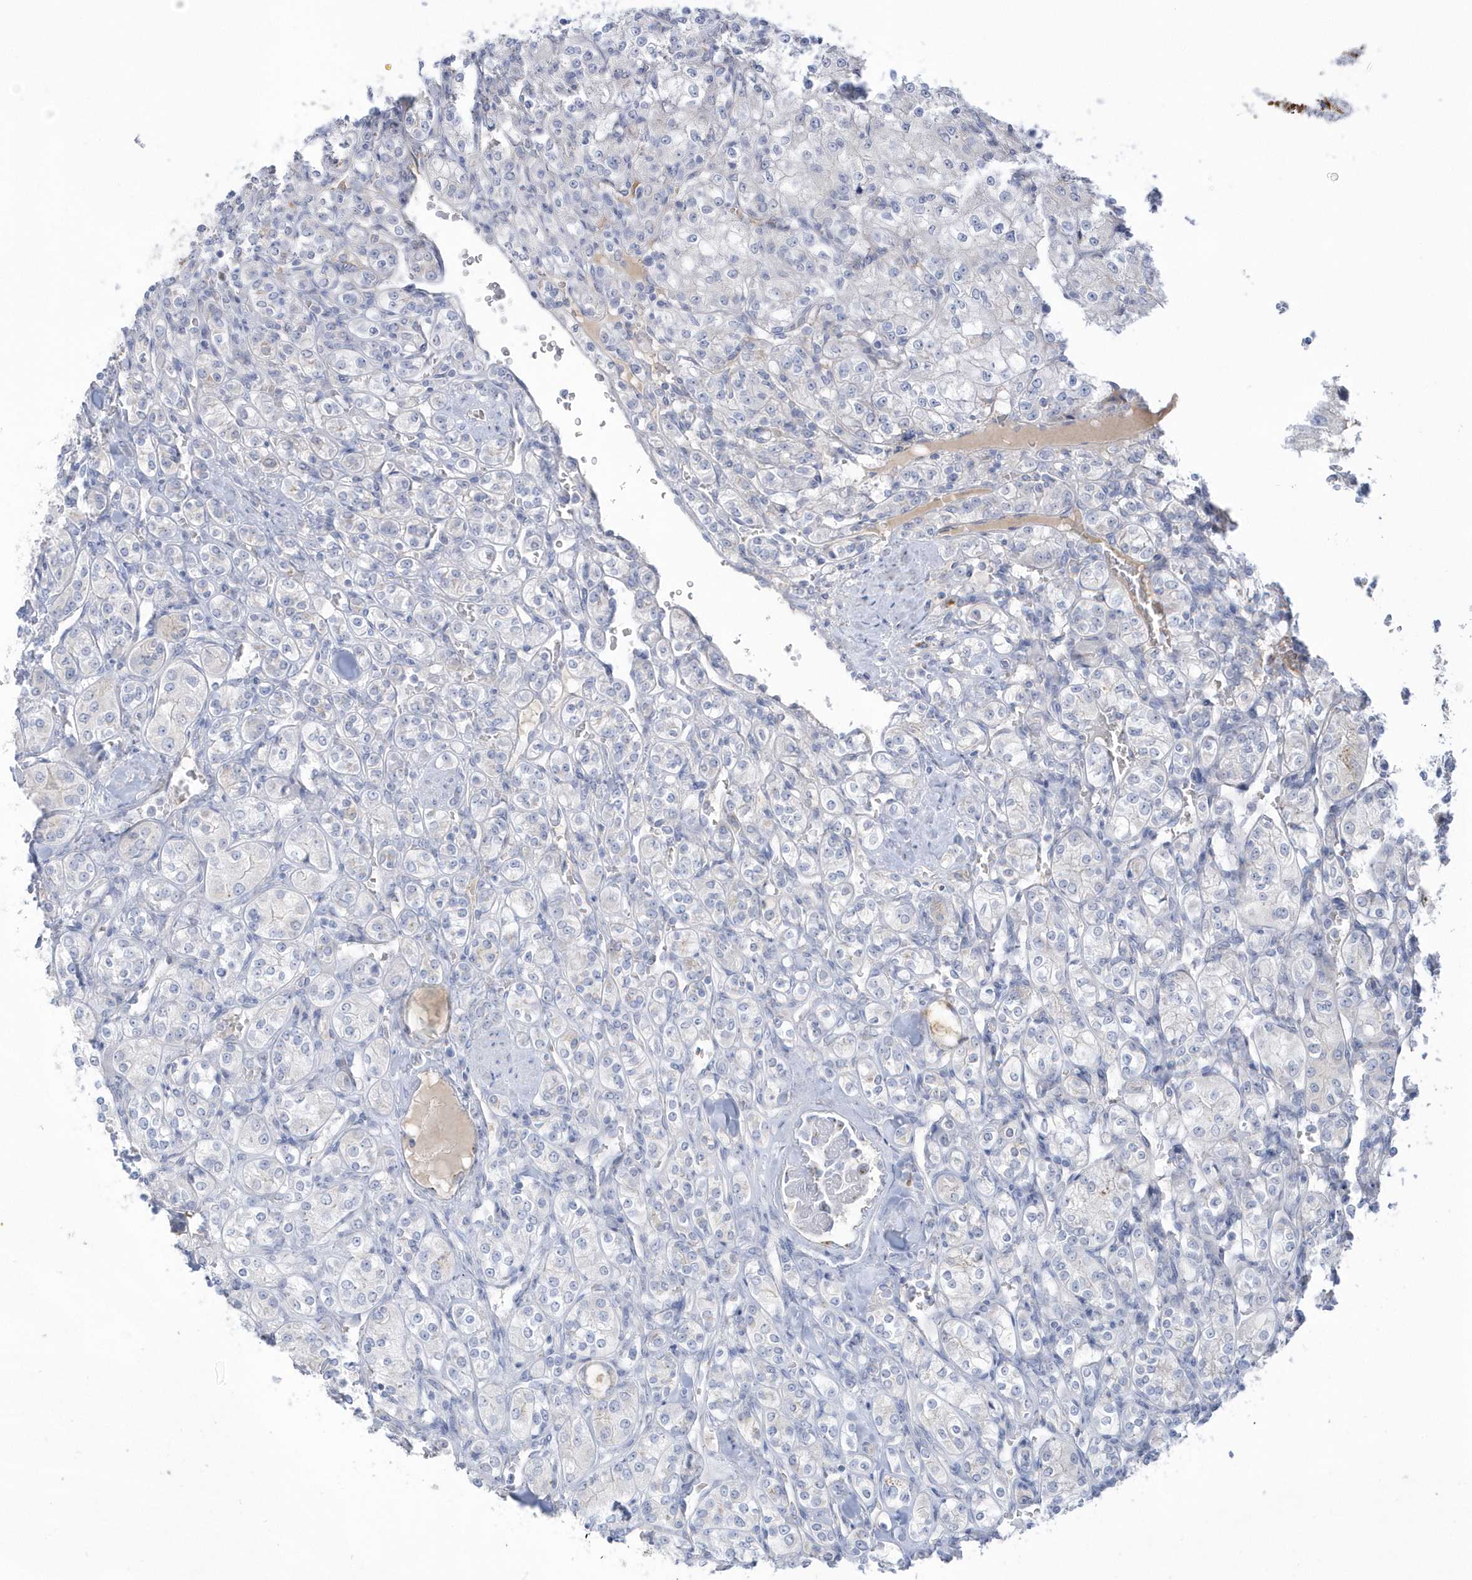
{"staining": {"intensity": "negative", "quantity": "none", "location": "none"}, "tissue": "renal cancer", "cell_type": "Tumor cells", "image_type": "cancer", "snomed": [{"axis": "morphology", "description": "Adenocarcinoma, NOS"}, {"axis": "topography", "description": "Kidney"}], "caption": "Micrograph shows no protein staining in tumor cells of renal adenocarcinoma tissue.", "gene": "SEMA3D", "patient": {"sex": "male", "age": 77}}